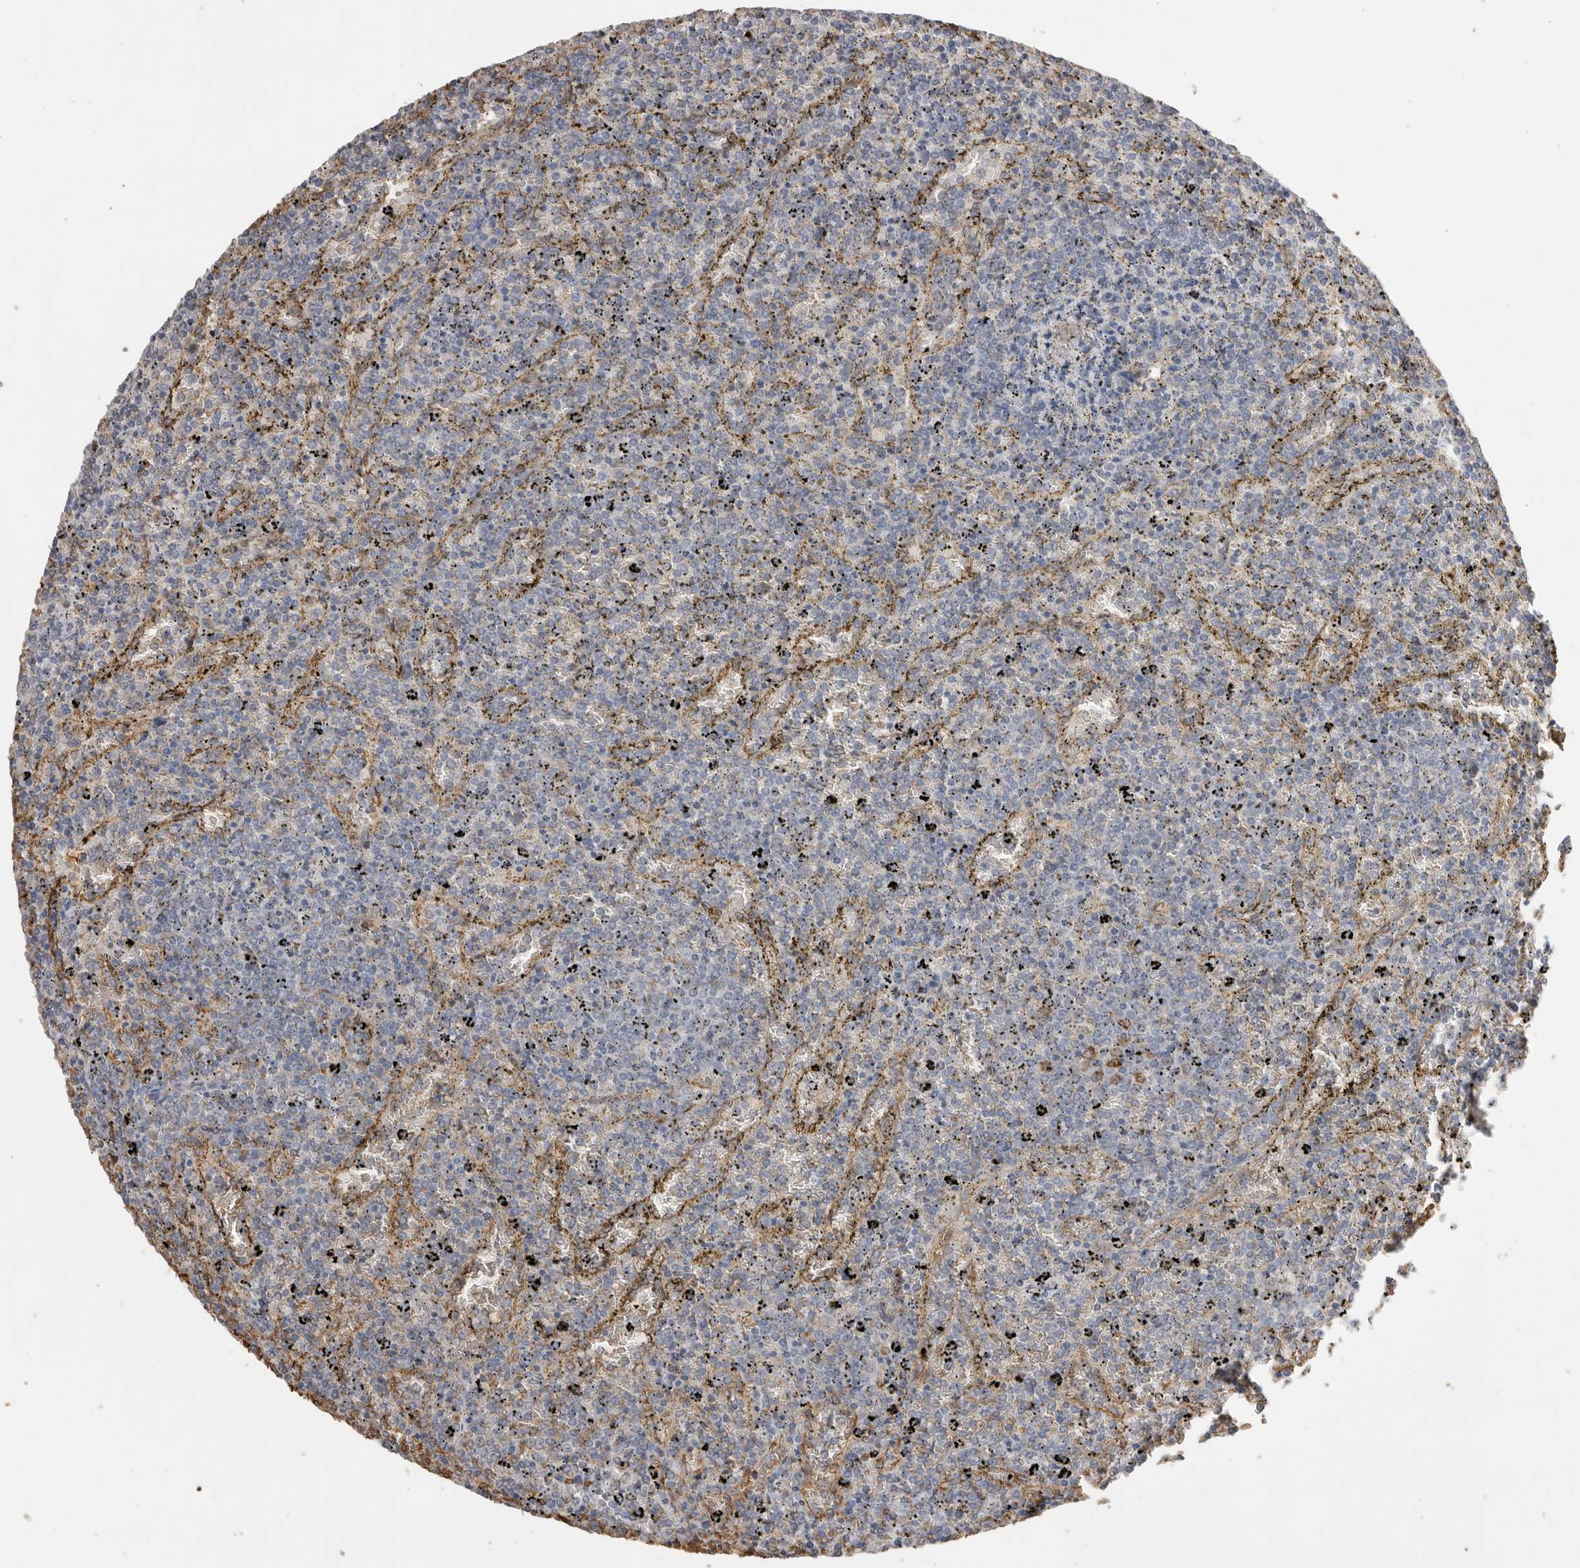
{"staining": {"intensity": "negative", "quantity": "none", "location": "none"}, "tissue": "lymphoma", "cell_type": "Tumor cells", "image_type": "cancer", "snomed": [{"axis": "morphology", "description": "Malignant lymphoma, non-Hodgkin's type, Low grade"}, {"axis": "topography", "description": "Spleen"}], "caption": "This photomicrograph is of low-grade malignant lymphoma, non-Hodgkin's type stained with IHC to label a protein in brown with the nuclei are counter-stained blue. There is no expression in tumor cells. The staining was performed using DAB (3,3'-diaminobenzidine) to visualize the protein expression in brown, while the nuclei were stained in blue with hematoxylin (Magnification: 20x).", "gene": "IL27", "patient": {"sex": "female", "age": 77}}